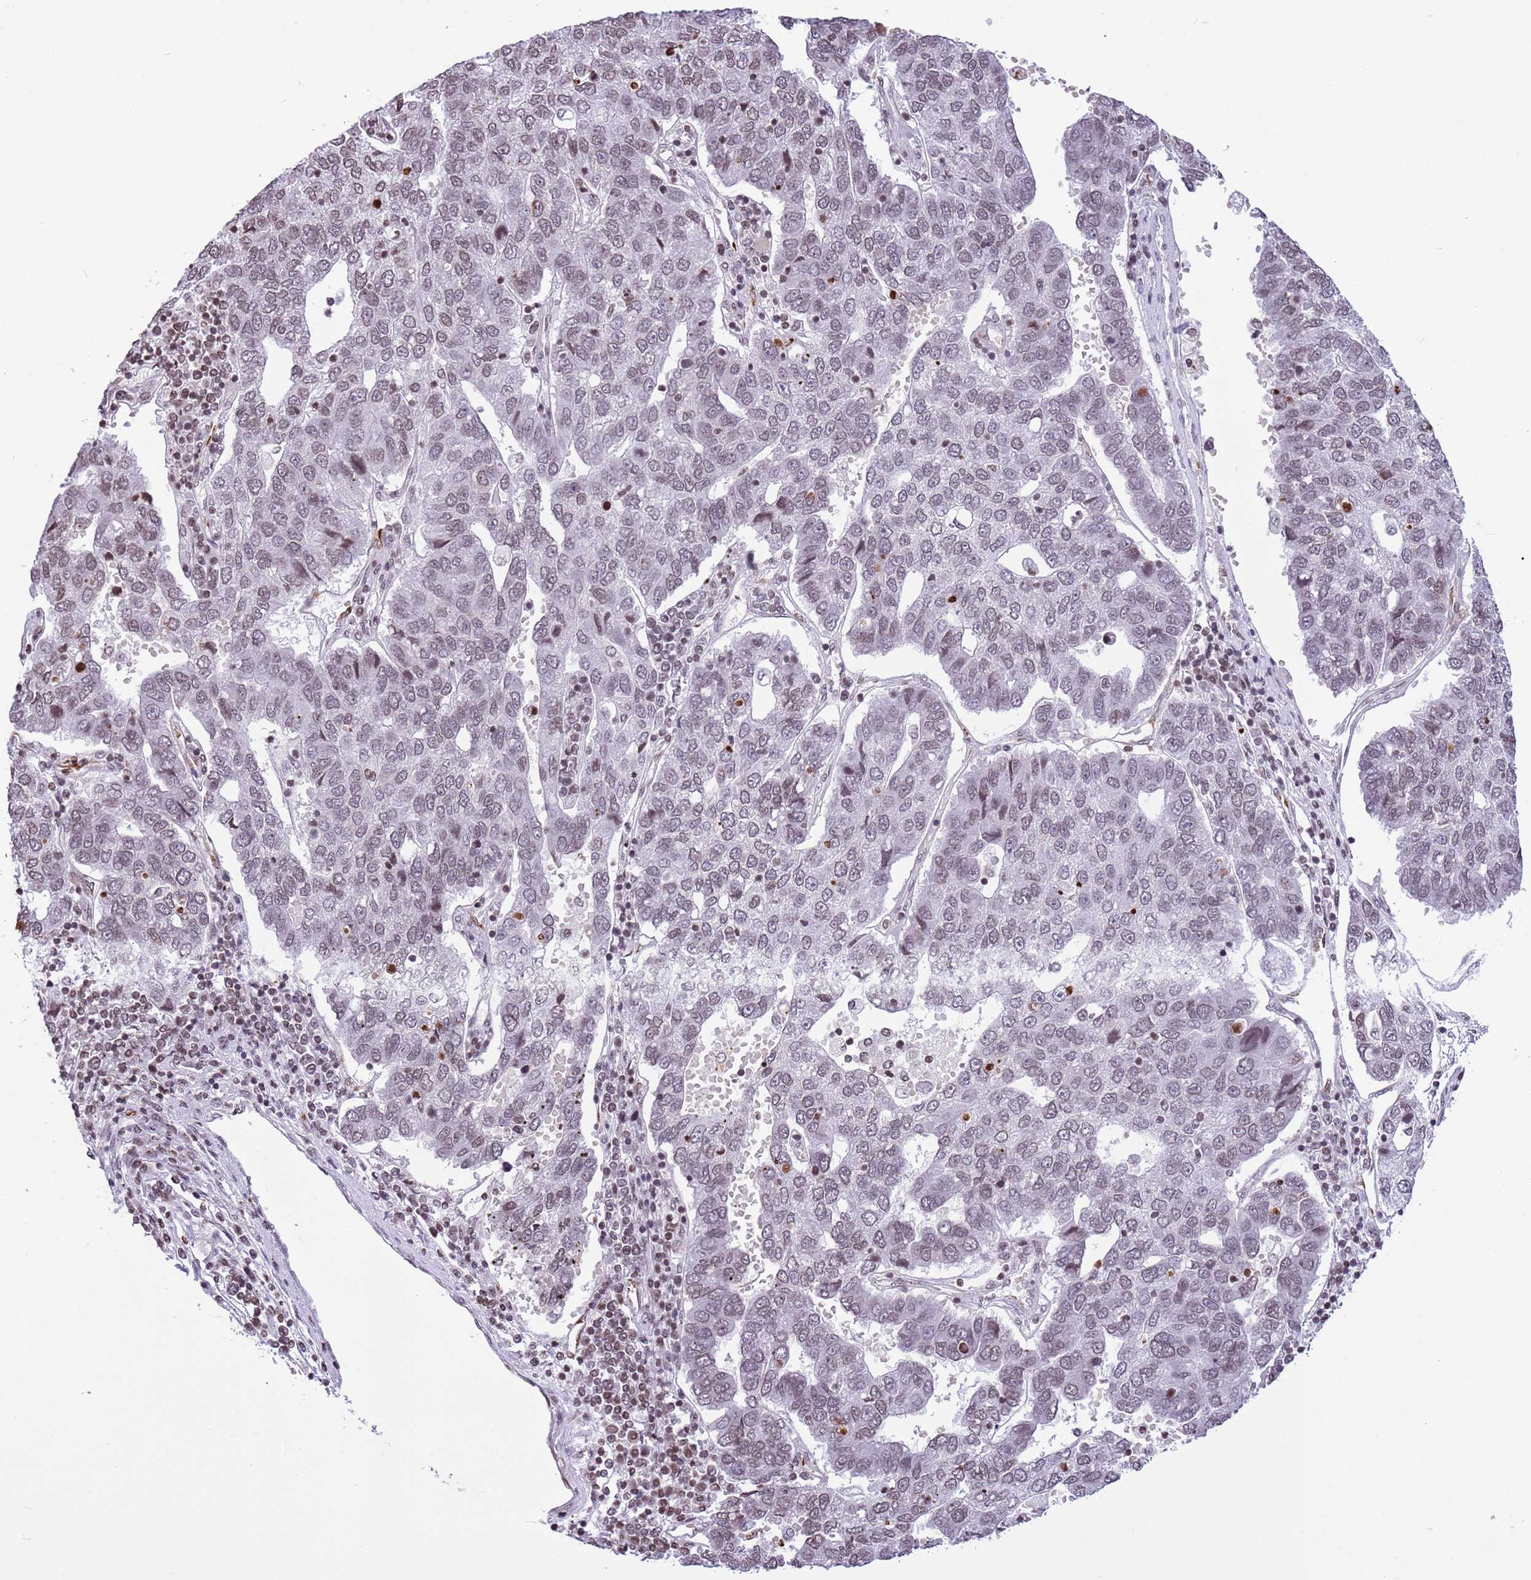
{"staining": {"intensity": "weak", "quantity": "25%-75%", "location": "nuclear"}, "tissue": "pancreatic cancer", "cell_type": "Tumor cells", "image_type": "cancer", "snomed": [{"axis": "morphology", "description": "Adenocarcinoma, NOS"}, {"axis": "topography", "description": "Pancreas"}], "caption": "Adenocarcinoma (pancreatic) was stained to show a protein in brown. There is low levels of weak nuclear expression in approximately 25%-75% of tumor cells.", "gene": "NRIP1", "patient": {"sex": "female", "age": 61}}